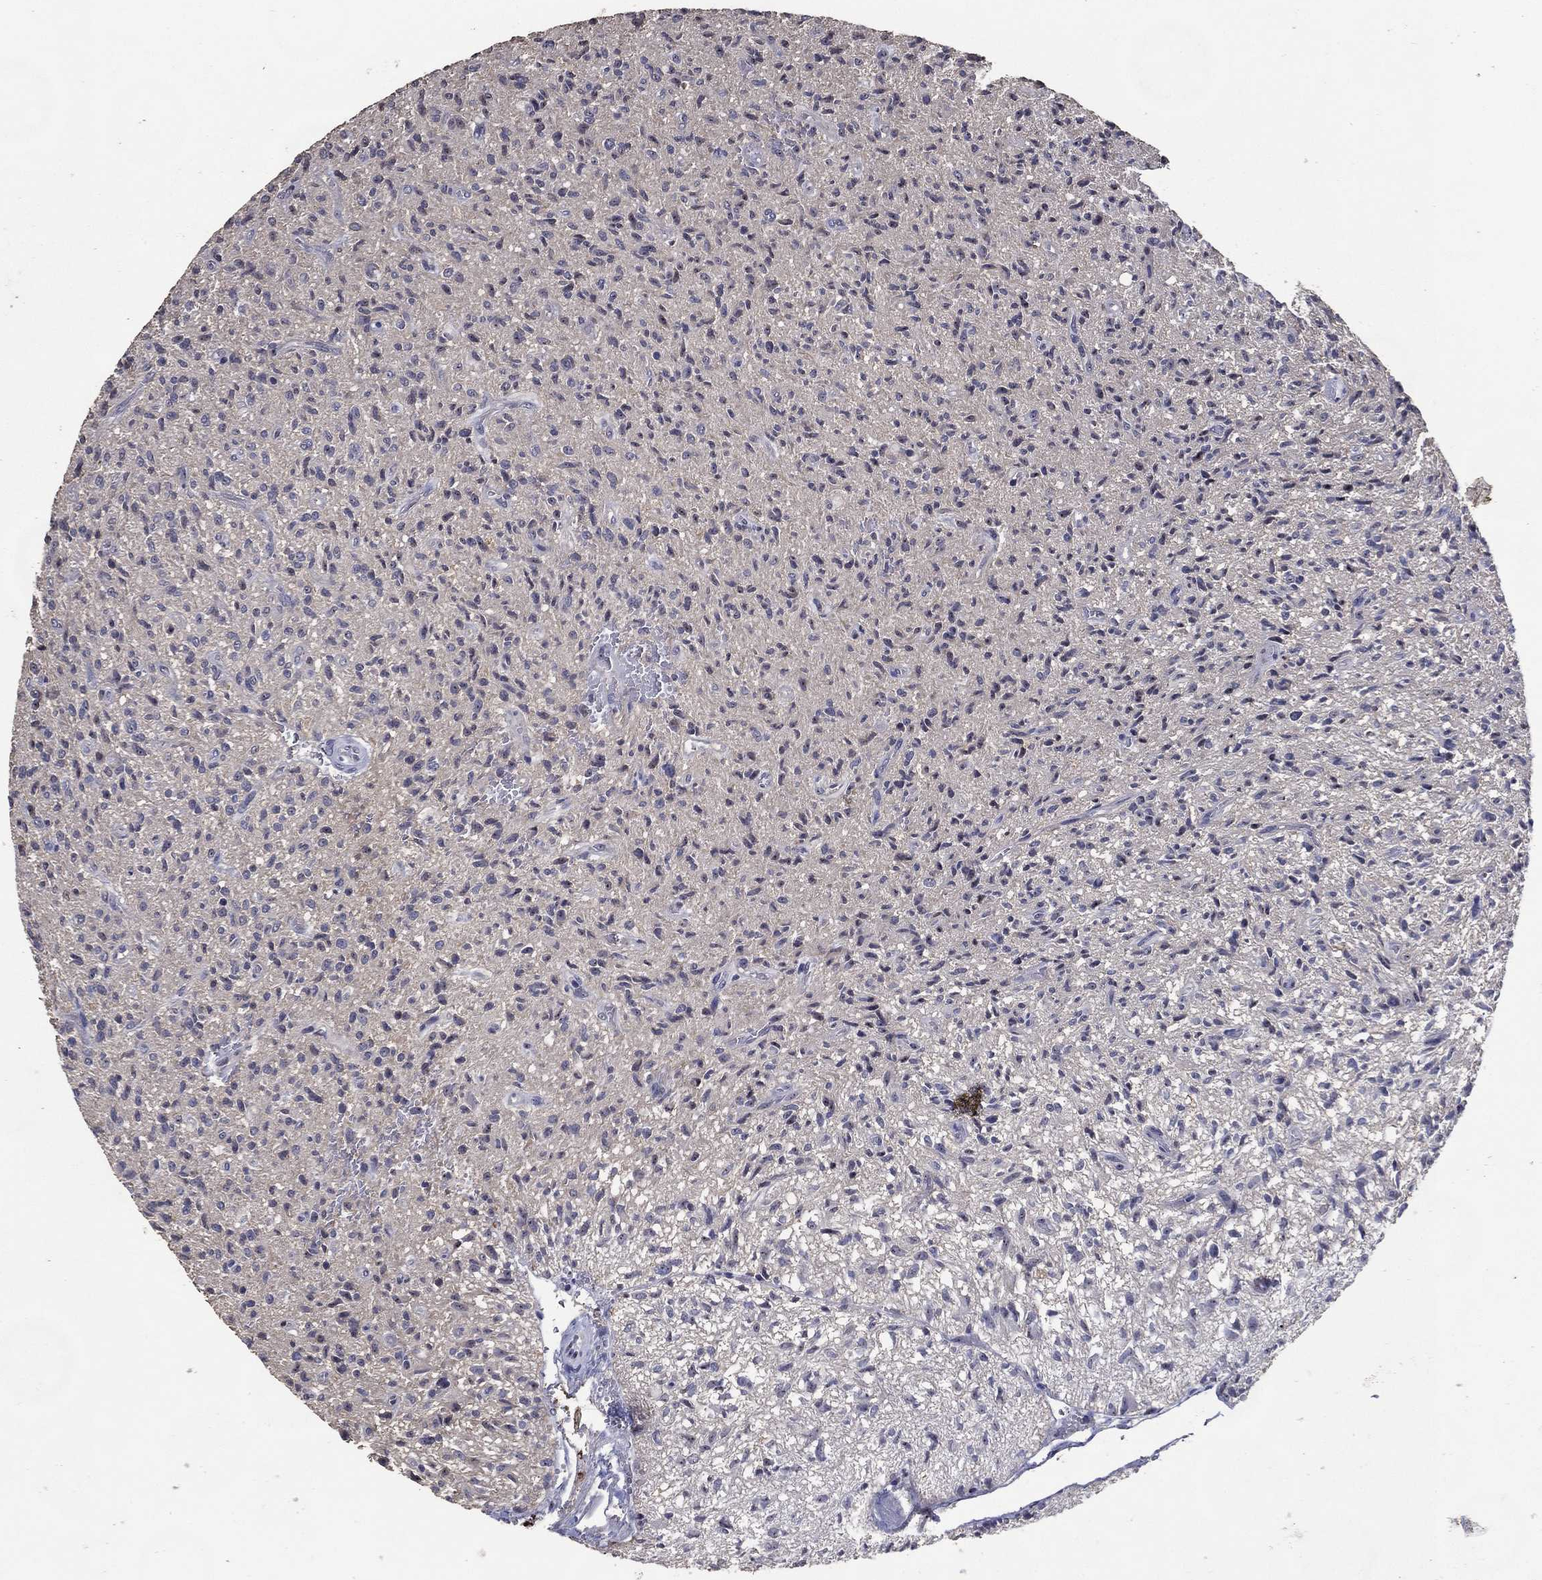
{"staining": {"intensity": "negative", "quantity": "none", "location": "none"}, "tissue": "glioma", "cell_type": "Tumor cells", "image_type": "cancer", "snomed": [{"axis": "morphology", "description": "Glioma, malignant, High grade"}, {"axis": "topography", "description": "Brain"}], "caption": "A photomicrograph of glioma stained for a protein shows no brown staining in tumor cells.", "gene": "EFNA1", "patient": {"sex": "male", "age": 64}}